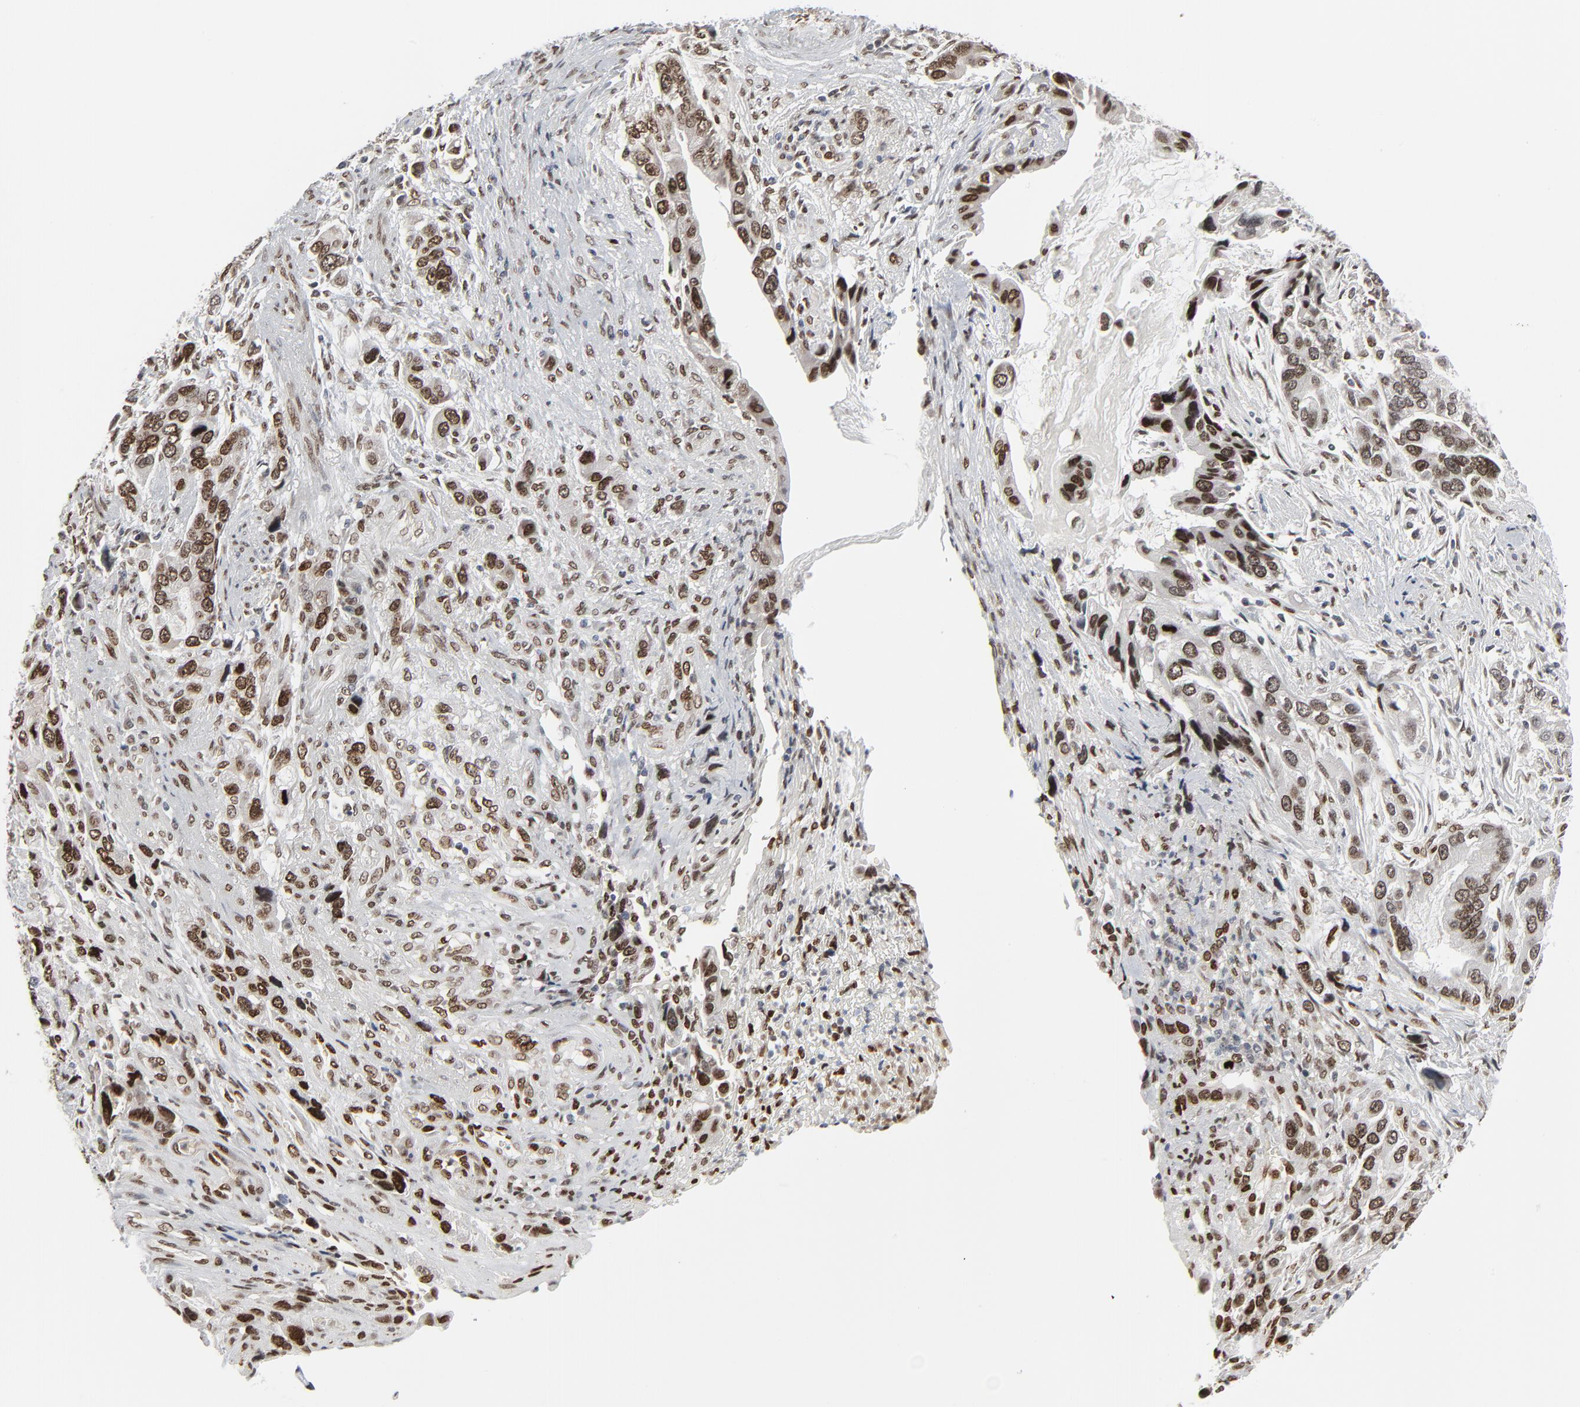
{"staining": {"intensity": "strong", "quantity": ">75%", "location": "nuclear"}, "tissue": "stomach cancer", "cell_type": "Tumor cells", "image_type": "cancer", "snomed": [{"axis": "morphology", "description": "Adenocarcinoma, NOS"}, {"axis": "topography", "description": "Stomach, lower"}], "caption": "Immunohistochemical staining of adenocarcinoma (stomach) reveals high levels of strong nuclear protein expression in approximately >75% of tumor cells. Using DAB (3,3'-diaminobenzidine) (brown) and hematoxylin (blue) stains, captured at high magnification using brightfield microscopy.", "gene": "CUX1", "patient": {"sex": "female", "age": 93}}